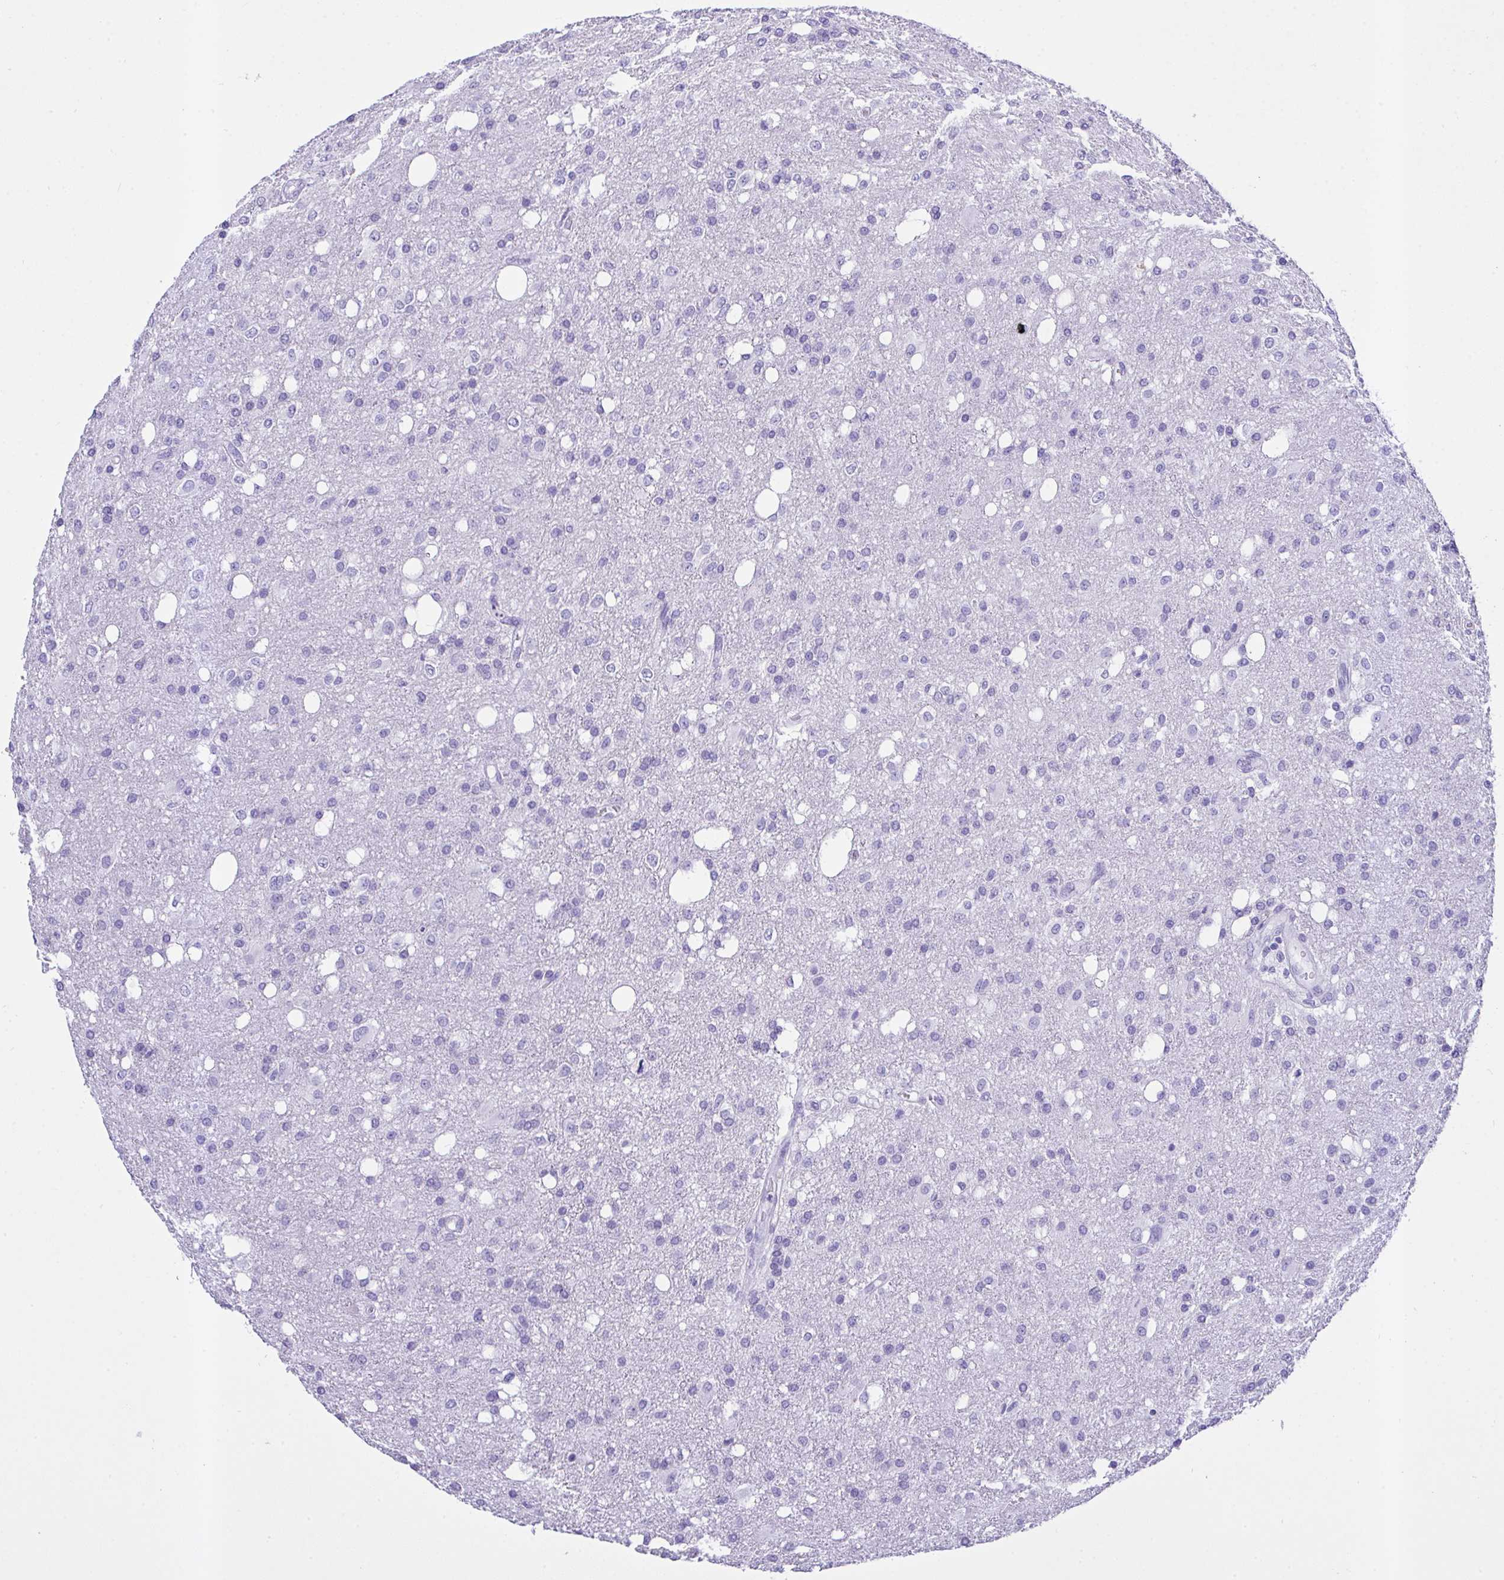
{"staining": {"intensity": "negative", "quantity": "none", "location": "none"}, "tissue": "glioma", "cell_type": "Tumor cells", "image_type": "cancer", "snomed": [{"axis": "morphology", "description": "Glioma, malignant, Low grade"}, {"axis": "topography", "description": "Brain"}], "caption": "This is an immunohistochemistry (IHC) histopathology image of human low-grade glioma (malignant). There is no positivity in tumor cells.", "gene": "AKR1D1", "patient": {"sex": "female", "age": 58}}